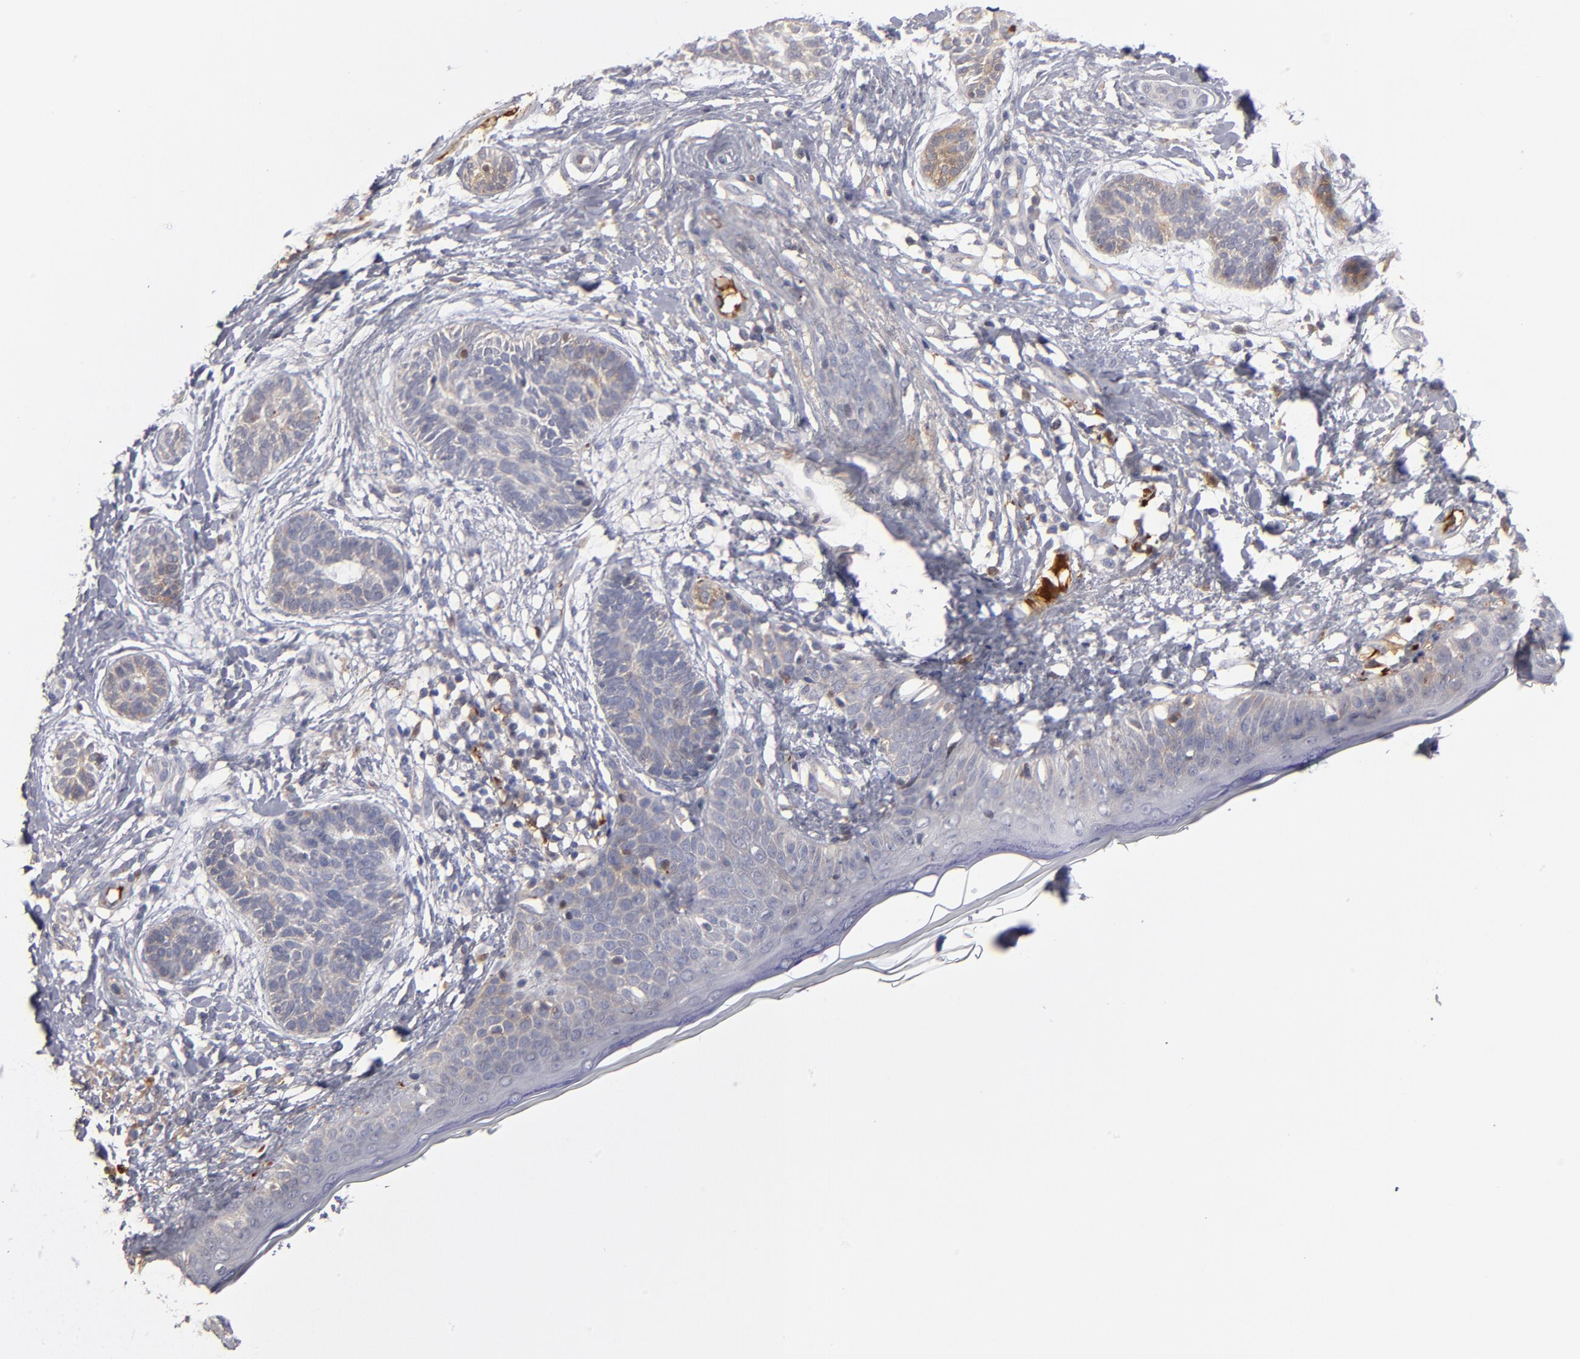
{"staining": {"intensity": "negative", "quantity": "none", "location": "none"}, "tissue": "skin cancer", "cell_type": "Tumor cells", "image_type": "cancer", "snomed": [{"axis": "morphology", "description": "Normal tissue, NOS"}, {"axis": "morphology", "description": "Basal cell carcinoma"}, {"axis": "topography", "description": "Skin"}], "caption": "Human skin cancer stained for a protein using immunohistochemistry demonstrates no expression in tumor cells.", "gene": "EXD2", "patient": {"sex": "male", "age": 63}}